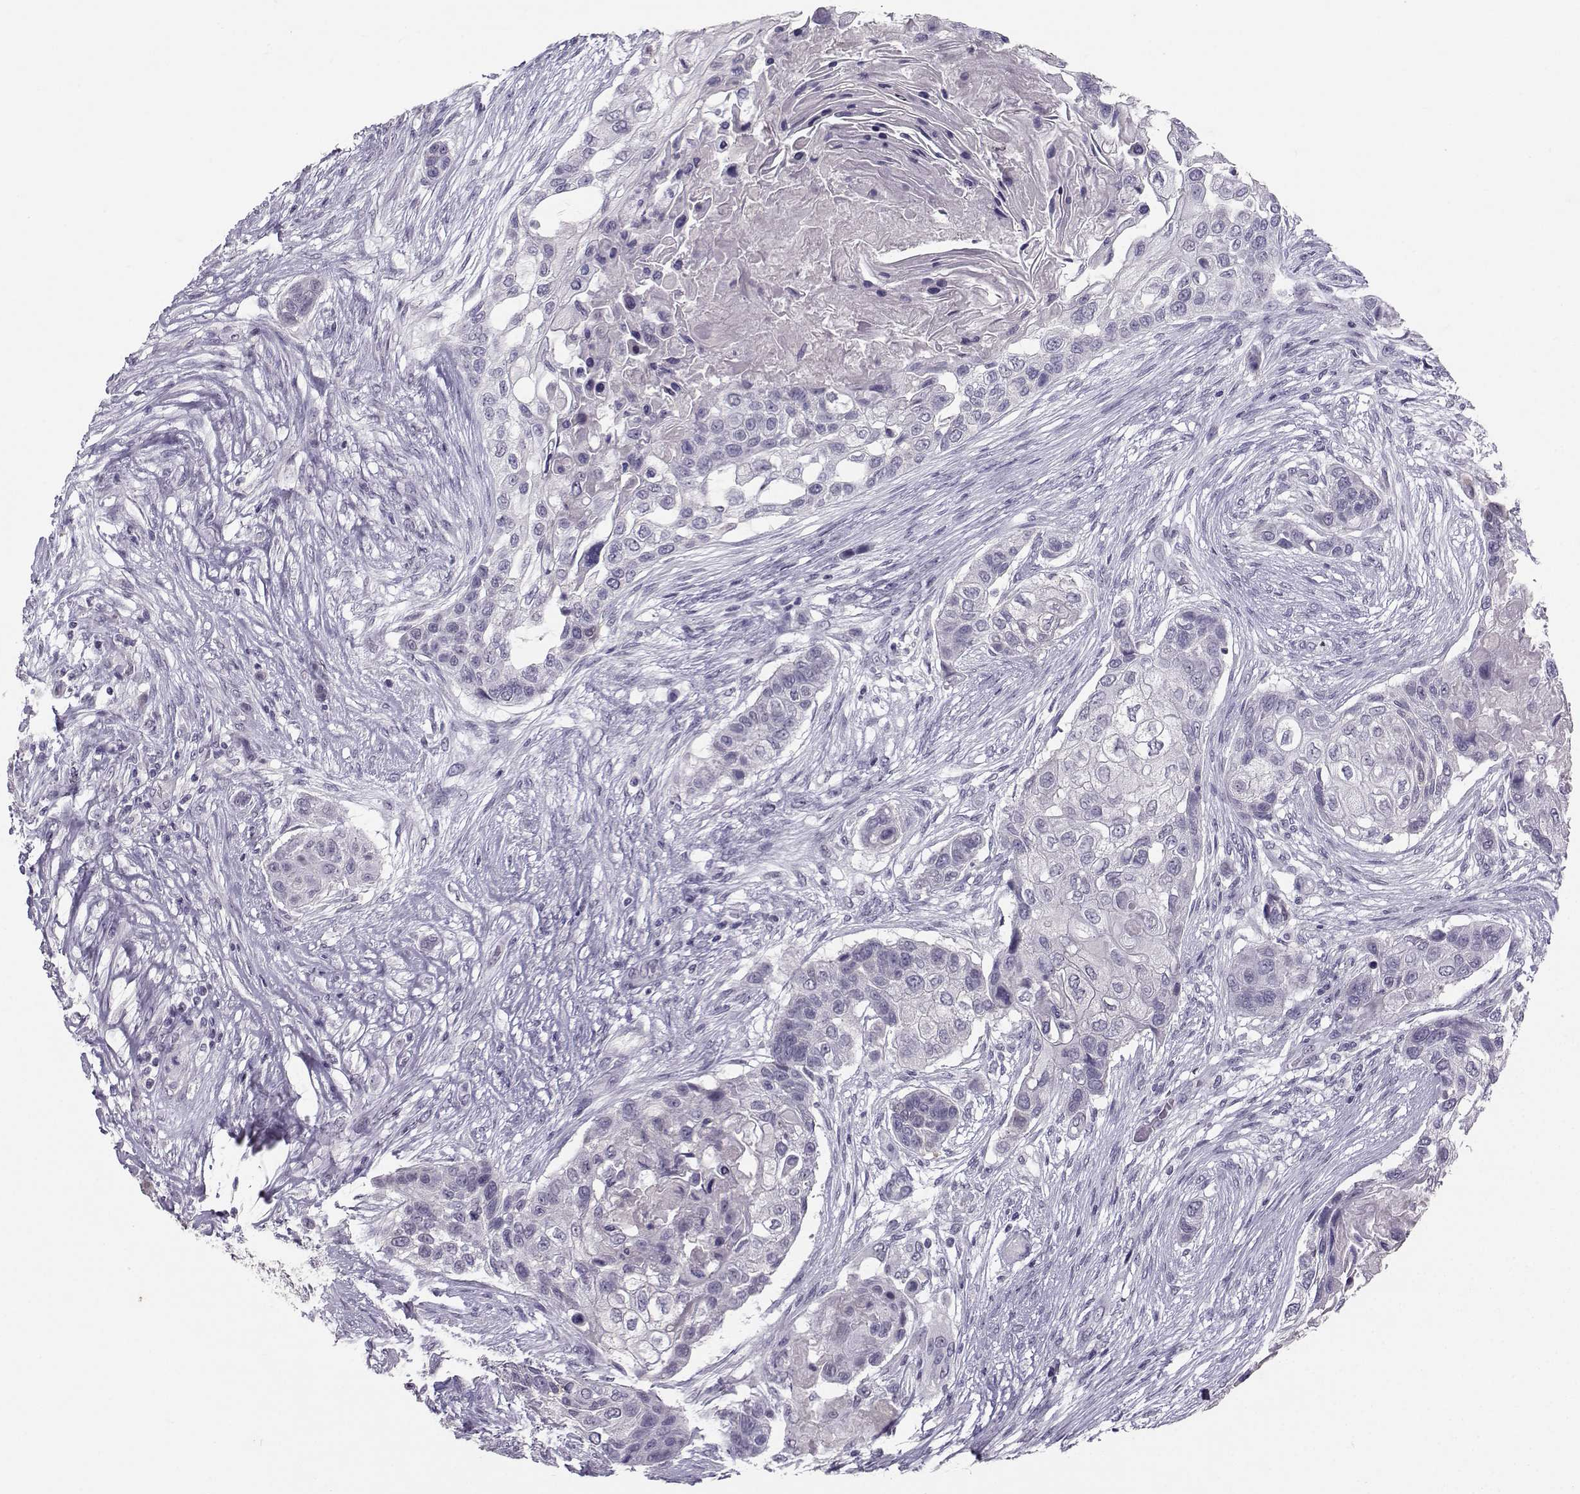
{"staining": {"intensity": "negative", "quantity": "none", "location": "none"}, "tissue": "lung cancer", "cell_type": "Tumor cells", "image_type": "cancer", "snomed": [{"axis": "morphology", "description": "Squamous cell carcinoma, NOS"}, {"axis": "topography", "description": "Lung"}], "caption": "A high-resolution image shows IHC staining of lung cancer (squamous cell carcinoma), which shows no significant staining in tumor cells. Brightfield microscopy of immunohistochemistry stained with DAB (brown) and hematoxylin (blue), captured at high magnification.", "gene": "PKP2", "patient": {"sex": "male", "age": 69}}